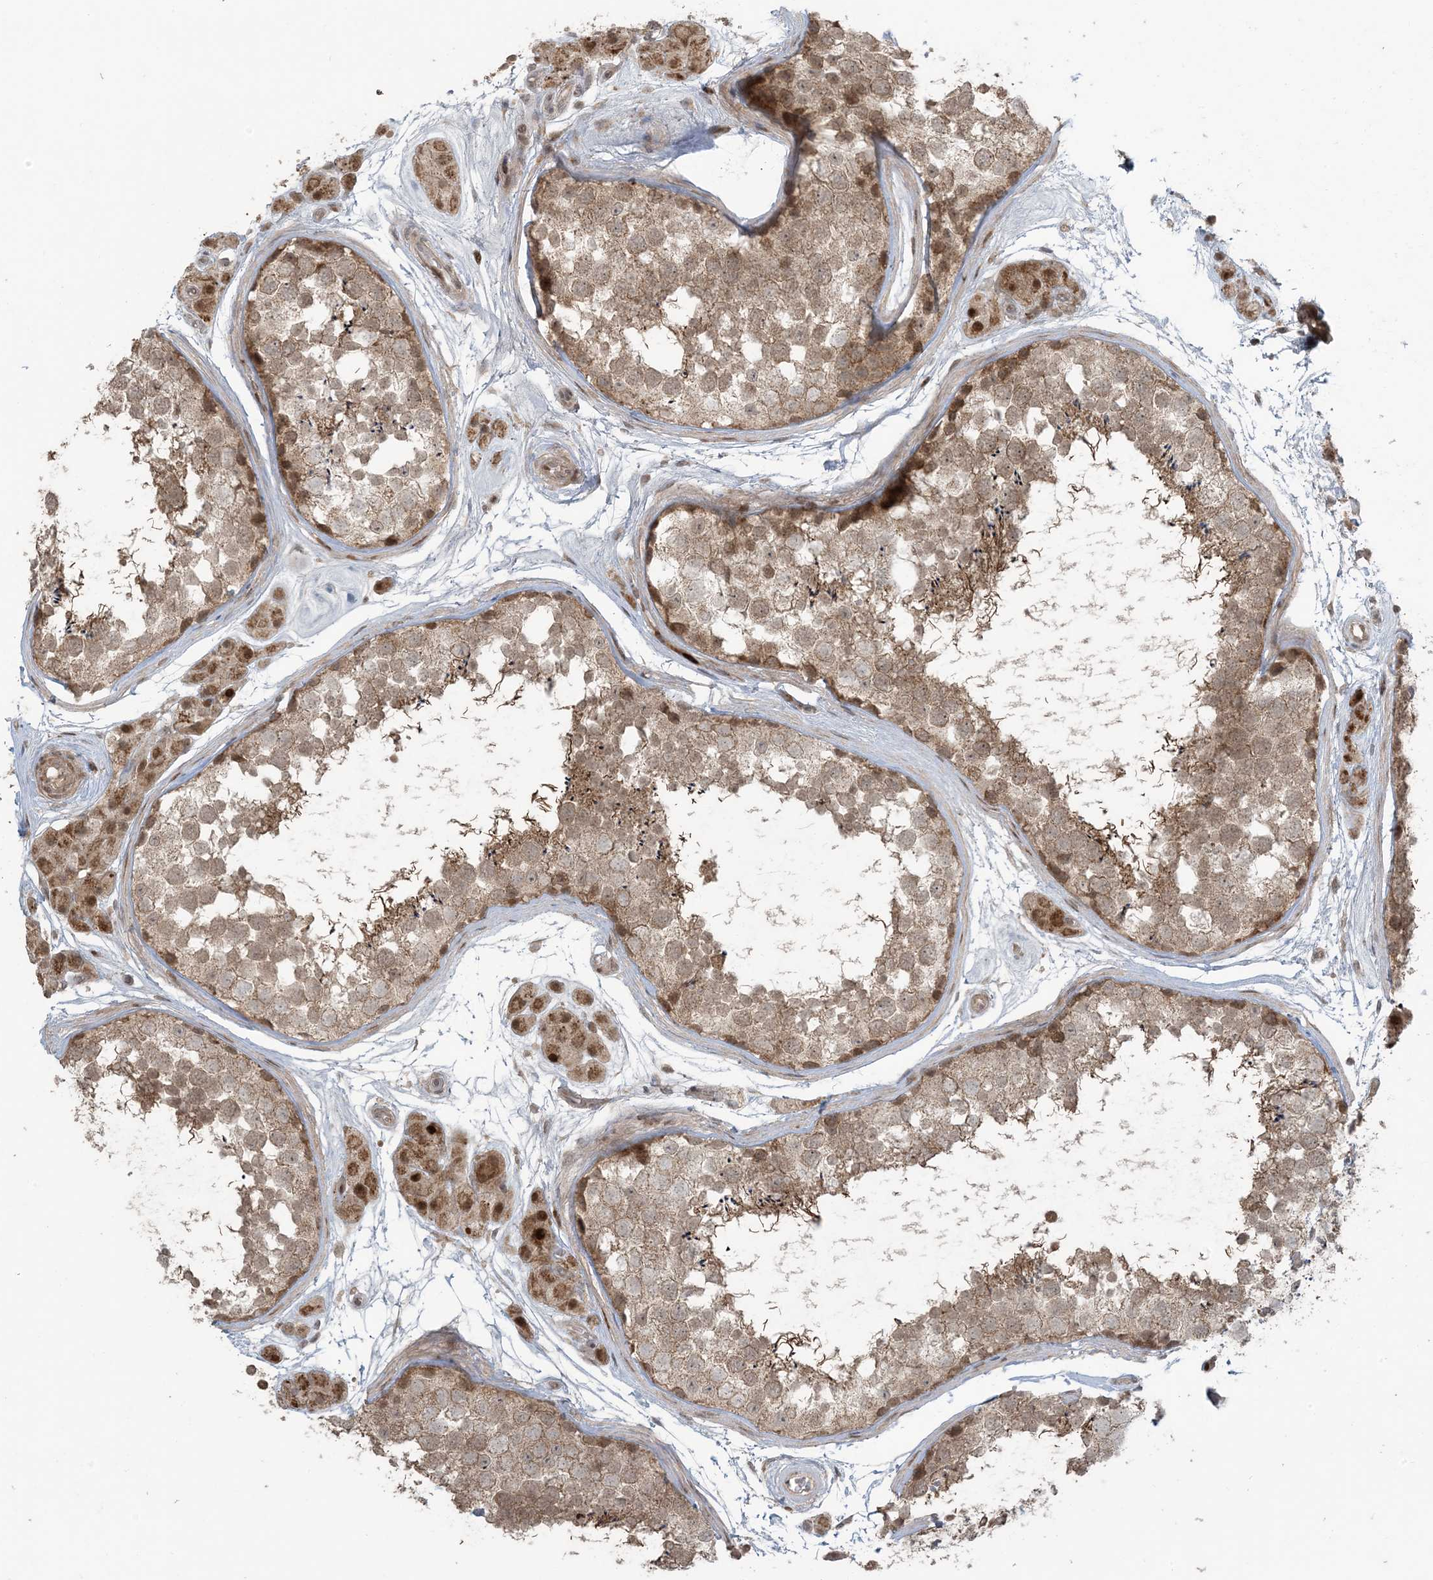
{"staining": {"intensity": "weak", "quantity": "25%-75%", "location": "cytoplasmic/membranous,nuclear"}, "tissue": "testis", "cell_type": "Cells in seminiferous ducts", "image_type": "normal", "snomed": [{"axis": "morphology", "description": "Normal tissue, NOS"}, {"axis": "topography", "description": "Testis"}], "caption": "Immunohistochemistry (IHC) (DAB (3,3'-diaminobenzidine)) staining of benign testis shows weak cytoplasmic/membranous,nuclear protein staining in approximately 25%-75% of cells in seminiferous ducts.", "gene": "PHLDB2", "patient": {"sex": "male", "age": 56}}